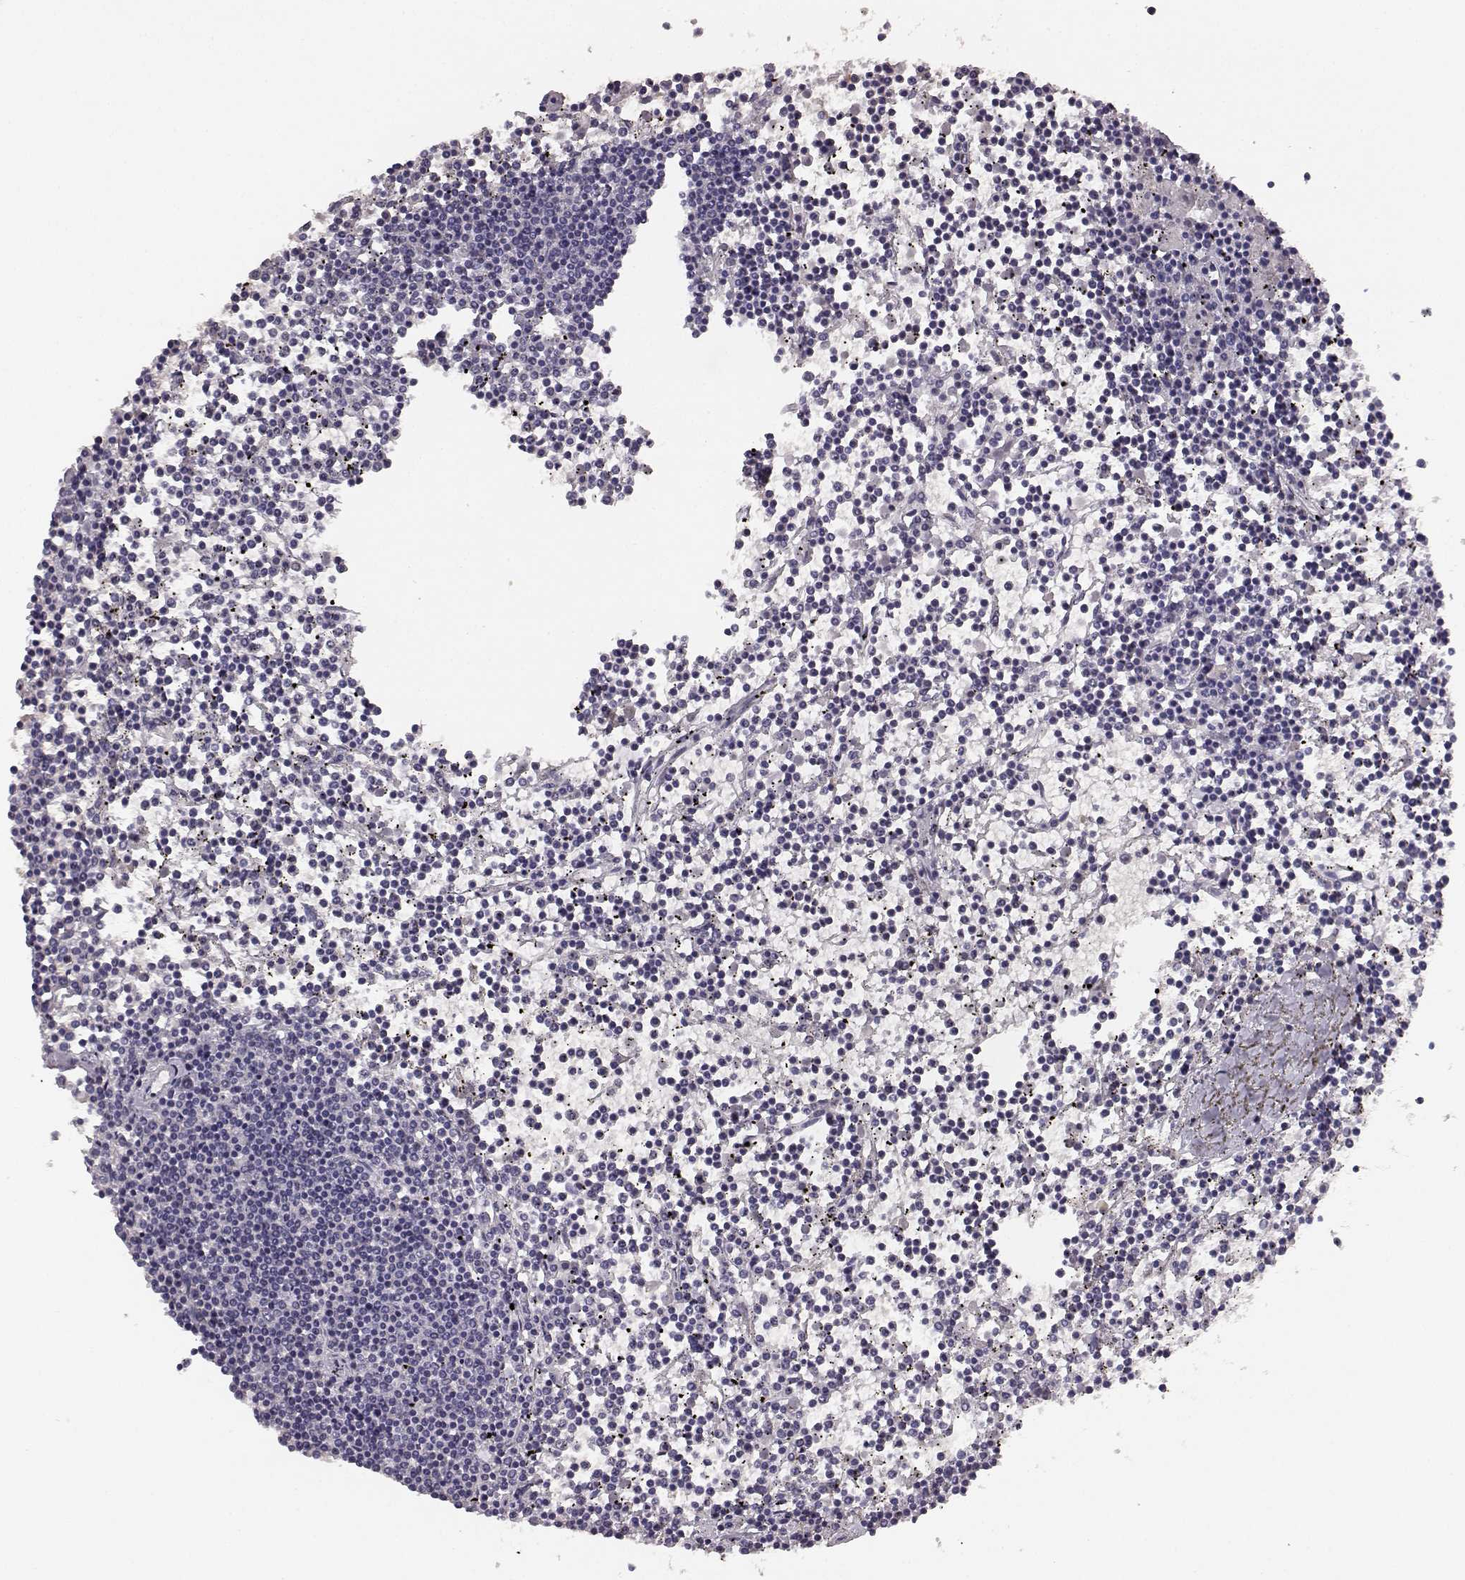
{"staining": {"intensity": "negative", "quantity": "none", "location": "none"}, "tissue": "lymphoma", "cell_type": "Tumor cells", "image_type": "cancer", "snomed": [{"axis": "morphology", "description": "Malignant lymphoma, non-Hodgkin's type, Low grade"}, {"axis": "topography", "description": "Spleen"}], "caption": "There is no significant staining in tumor cells of malignant lymphoma, non-Hodgkin's type (low-grade).", "gene": "BFSP2", "patient": {"sex": "female", "age": 19}}